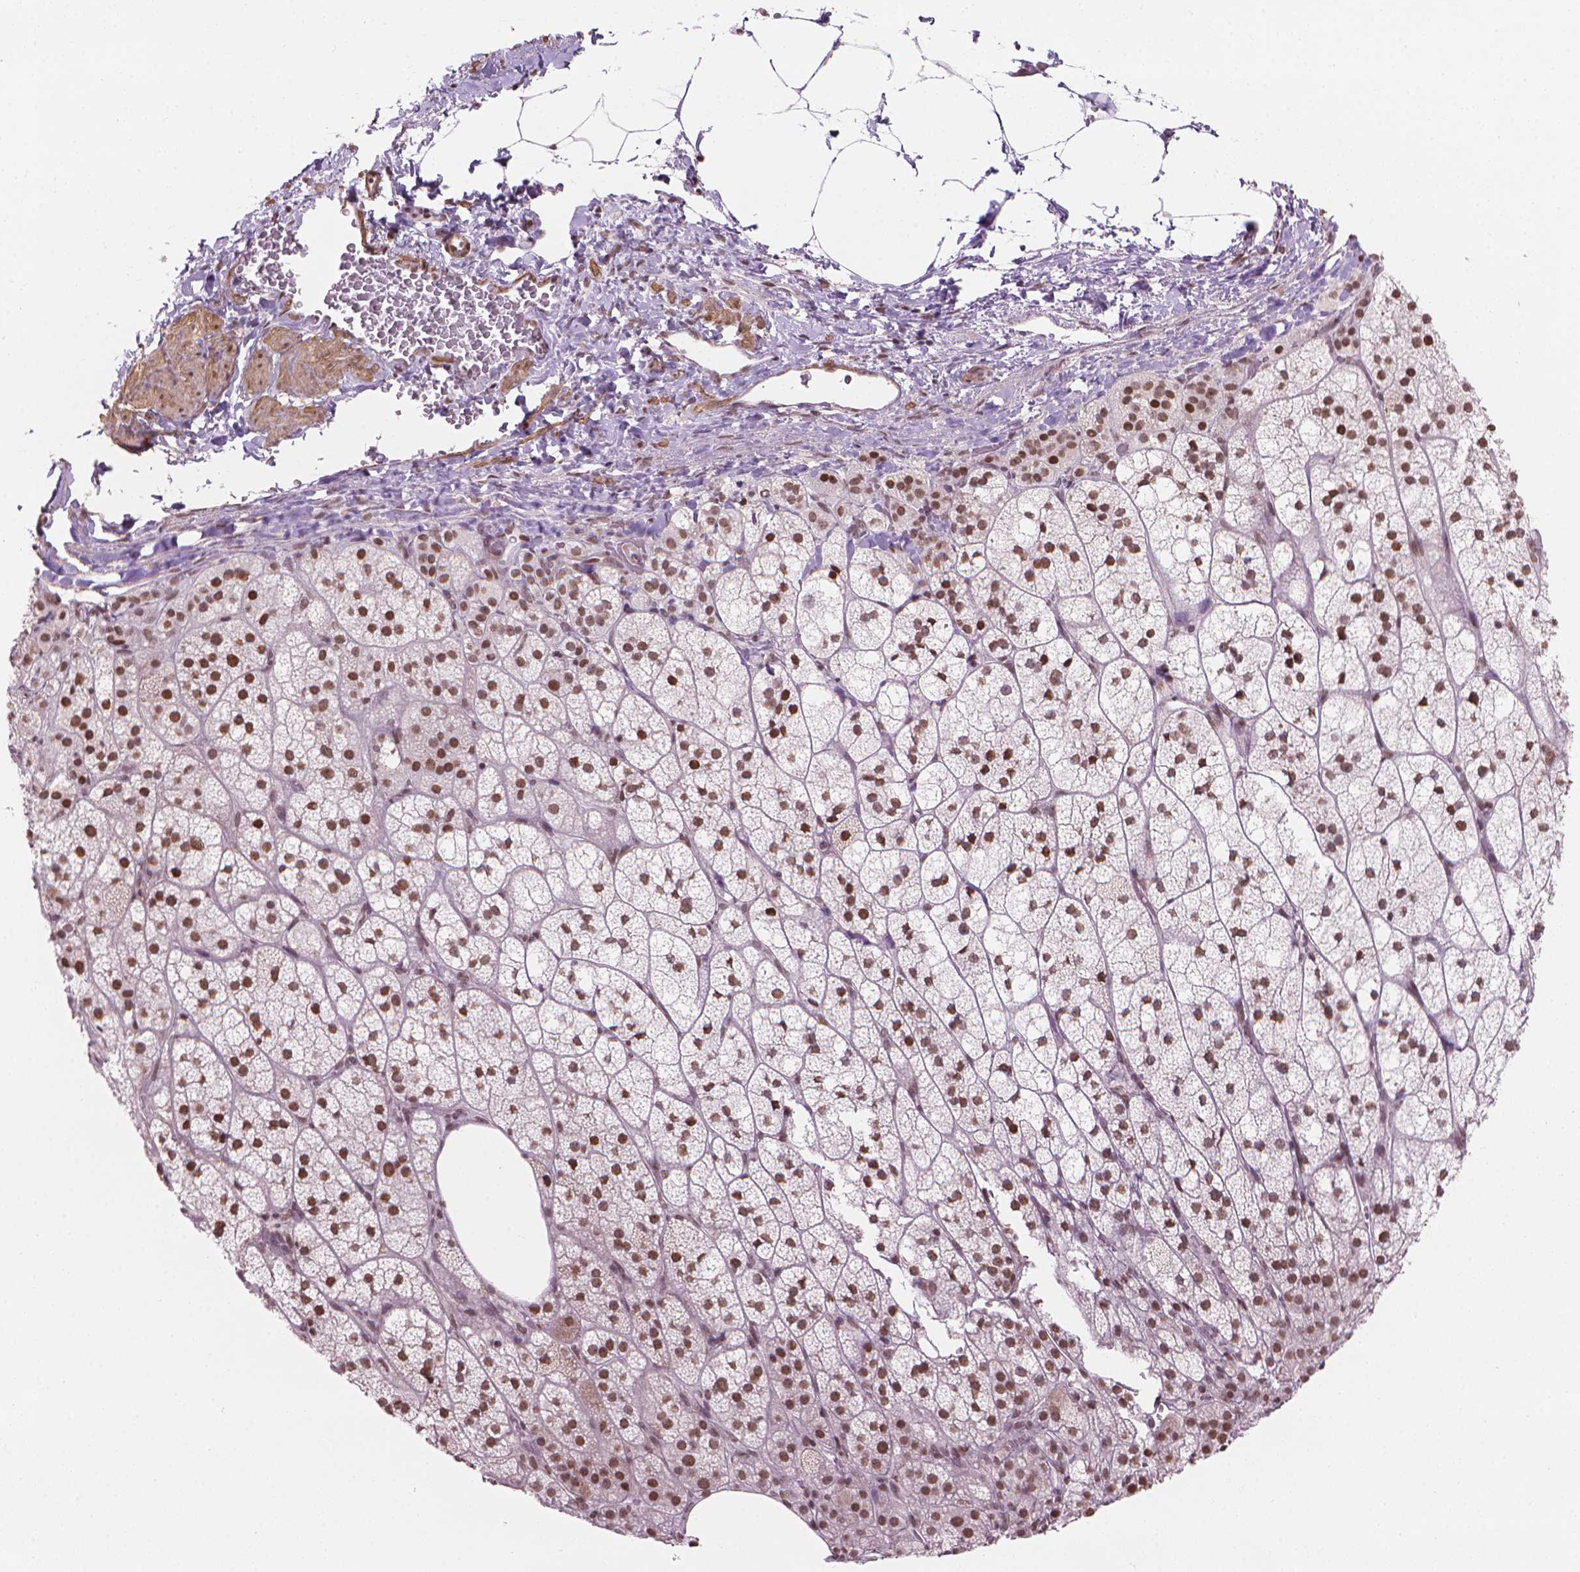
{"staining": {"intensity": "strong", "quantity": ">75%", "location": "nuclear"}, "tissue": "adrenal gland", "cell_type": "Glandular cells", "image_type": "normal", "snomed": [{"axis": "morphology", "description": "Normal tissue, NOS"}, {"axis": "topography", "description": "Adrenal gland"}], "caption": "DAB (3,3'-diaminobenzidine) immunohistochemical staining of normal human adrenal gland displays strong nuclear protein positivity in about >75% of glandular cells.", "gene": "HOXD4", "patient": {"sex": "female", "age": 60}}